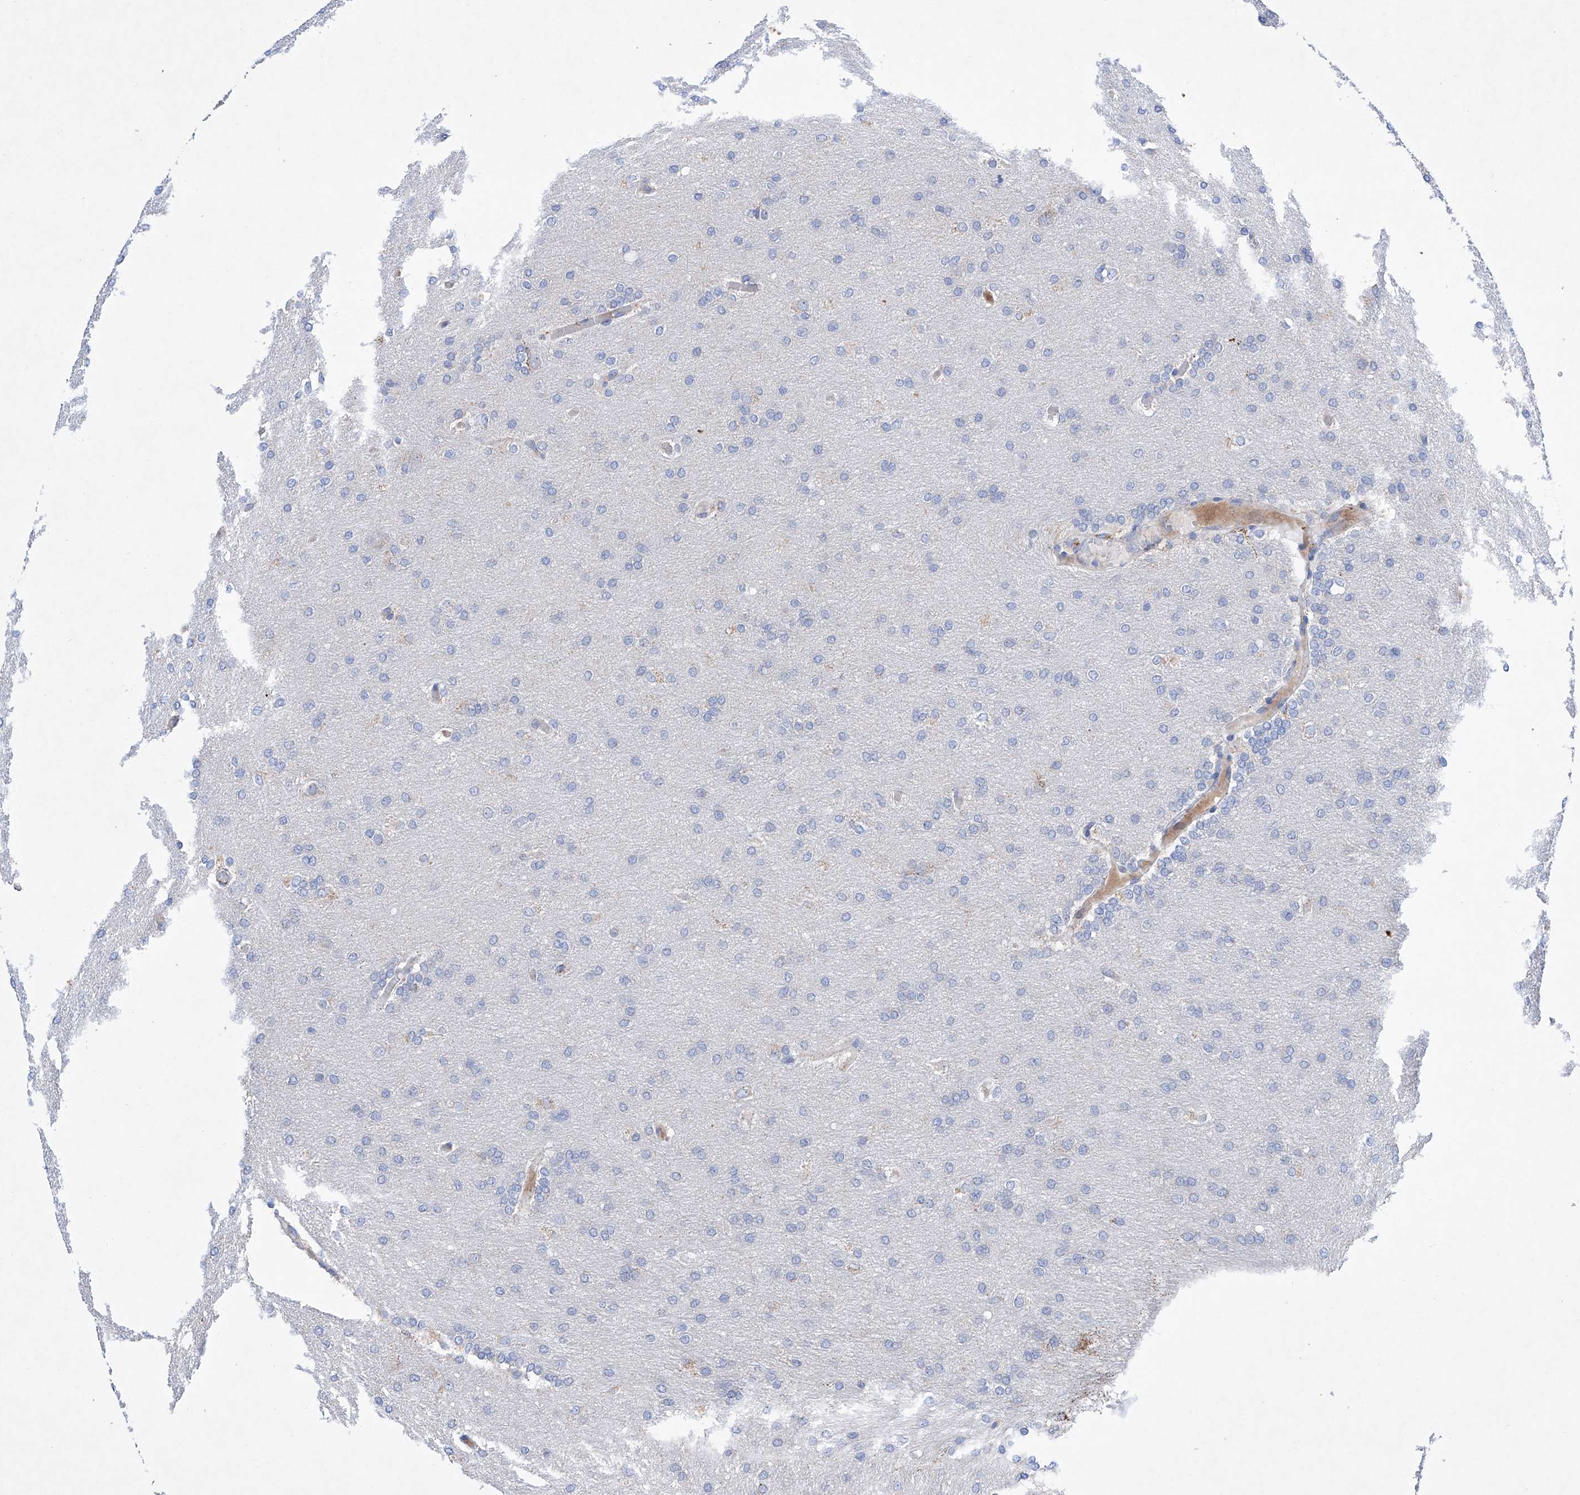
{"staining": {"intensity": "negative", "quantity": "none", "location": "none"}, "tissue": "glioma", "cell_type": "Tumor cells", "image_type": "cancer", "snomed": [{"axis": "morphology", "description": "Glioma, malignant, High grade"}, {"axis": "topography", "description": "Cerebral cortex"}], "caption": "Tumor cells are negative for brown protein staining in glioma.", "gene": "NRROS", "patient": {"sex": "female", "age": 36}}